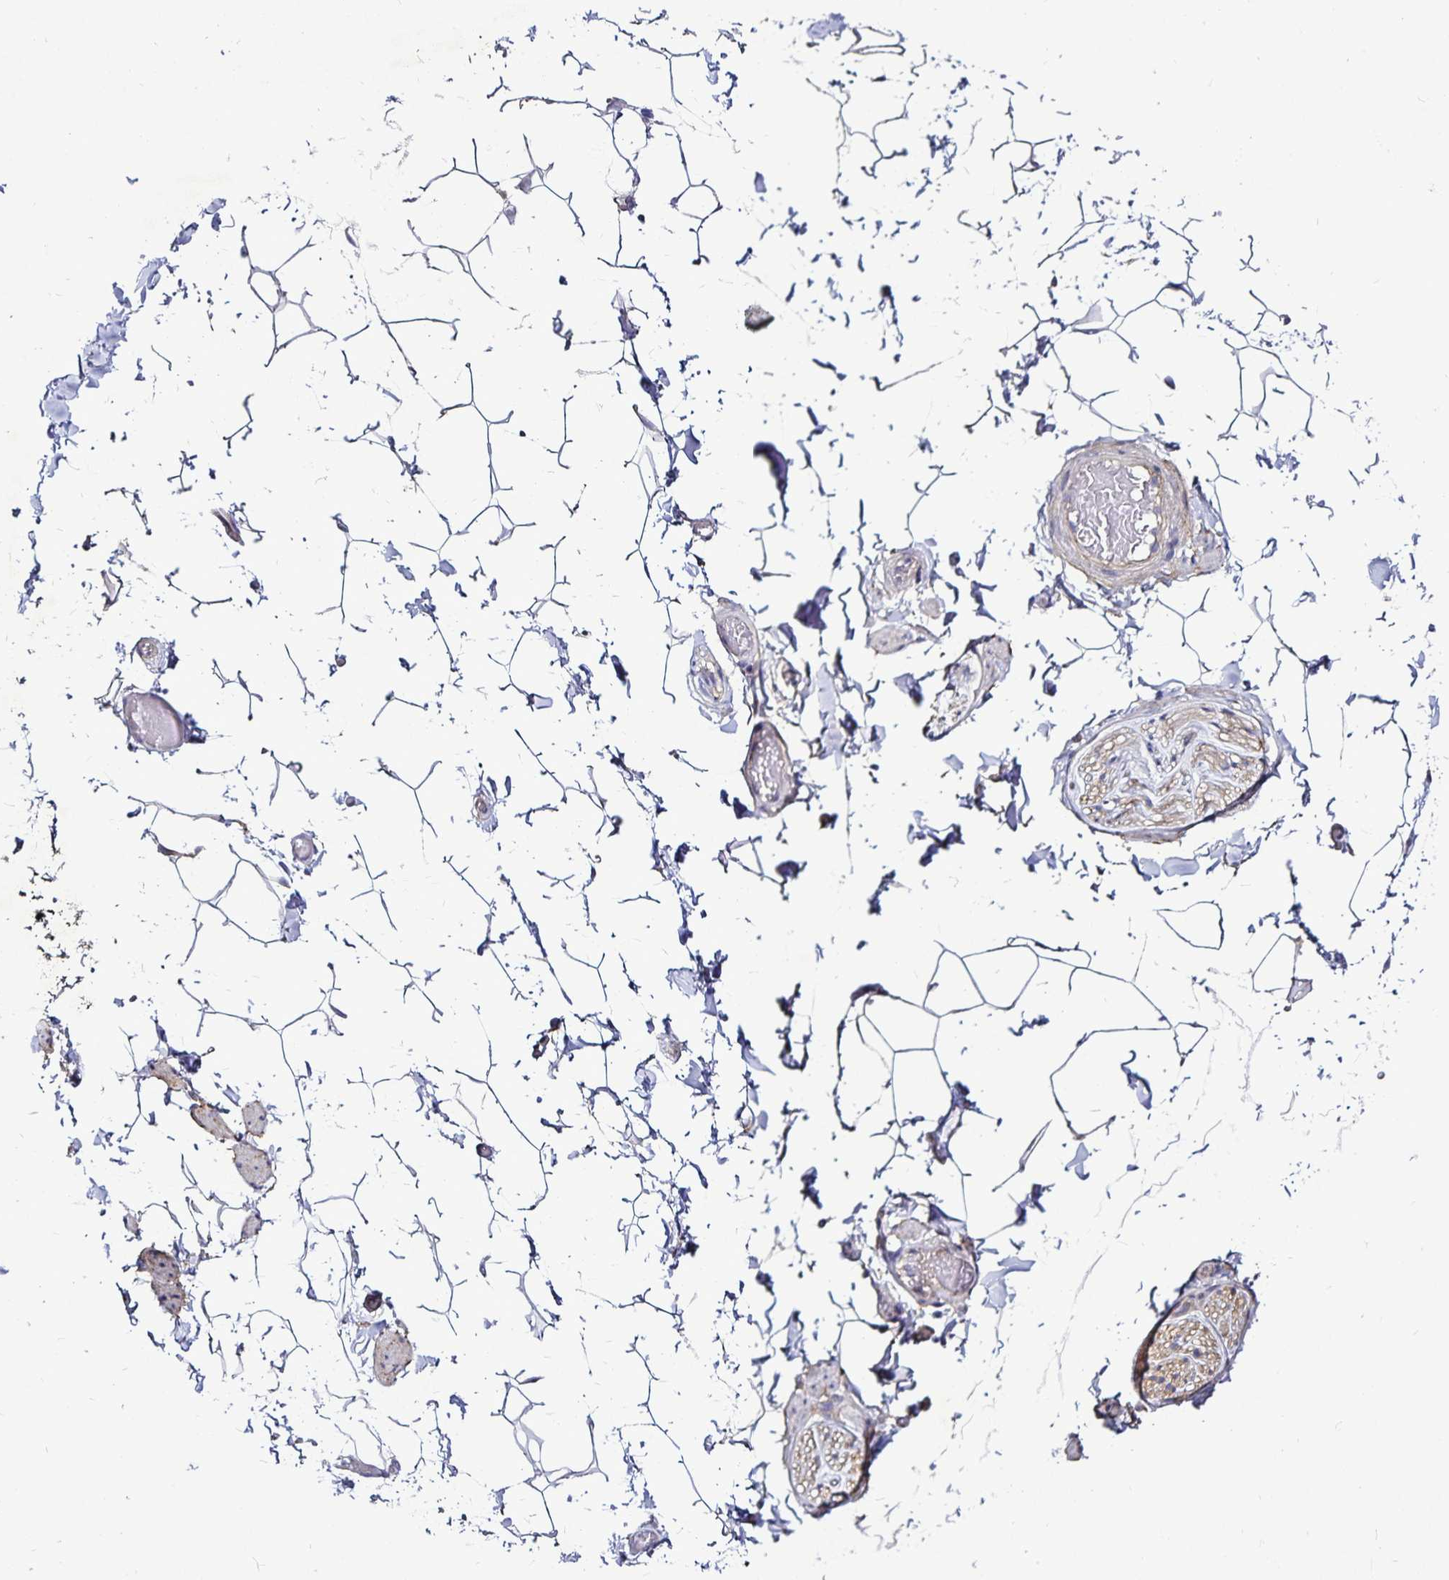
{"staining": {"intensity": "negative", "quantity": "none", "location": "none"}, "tissue": "adipose tissue", "cell_type": "Adipocytes", "image_type": "normal", "snomed": [{"axis": "morphology", "description": "Normal tissue, NOS"}, {"axis": "topography", "description": "Epididymis"}, {"axis": "topography", "description": "Peripheral nerve tissue"}], "caption": "This photomicrograph is of unremarkable adipose tissue stained with IHC to label a protein in brown with the nuclei are counter-stained blue. There is no positivity in adipocytes.", "gene": "GNG12", "patient": {"sex": "male", "age": 32}}